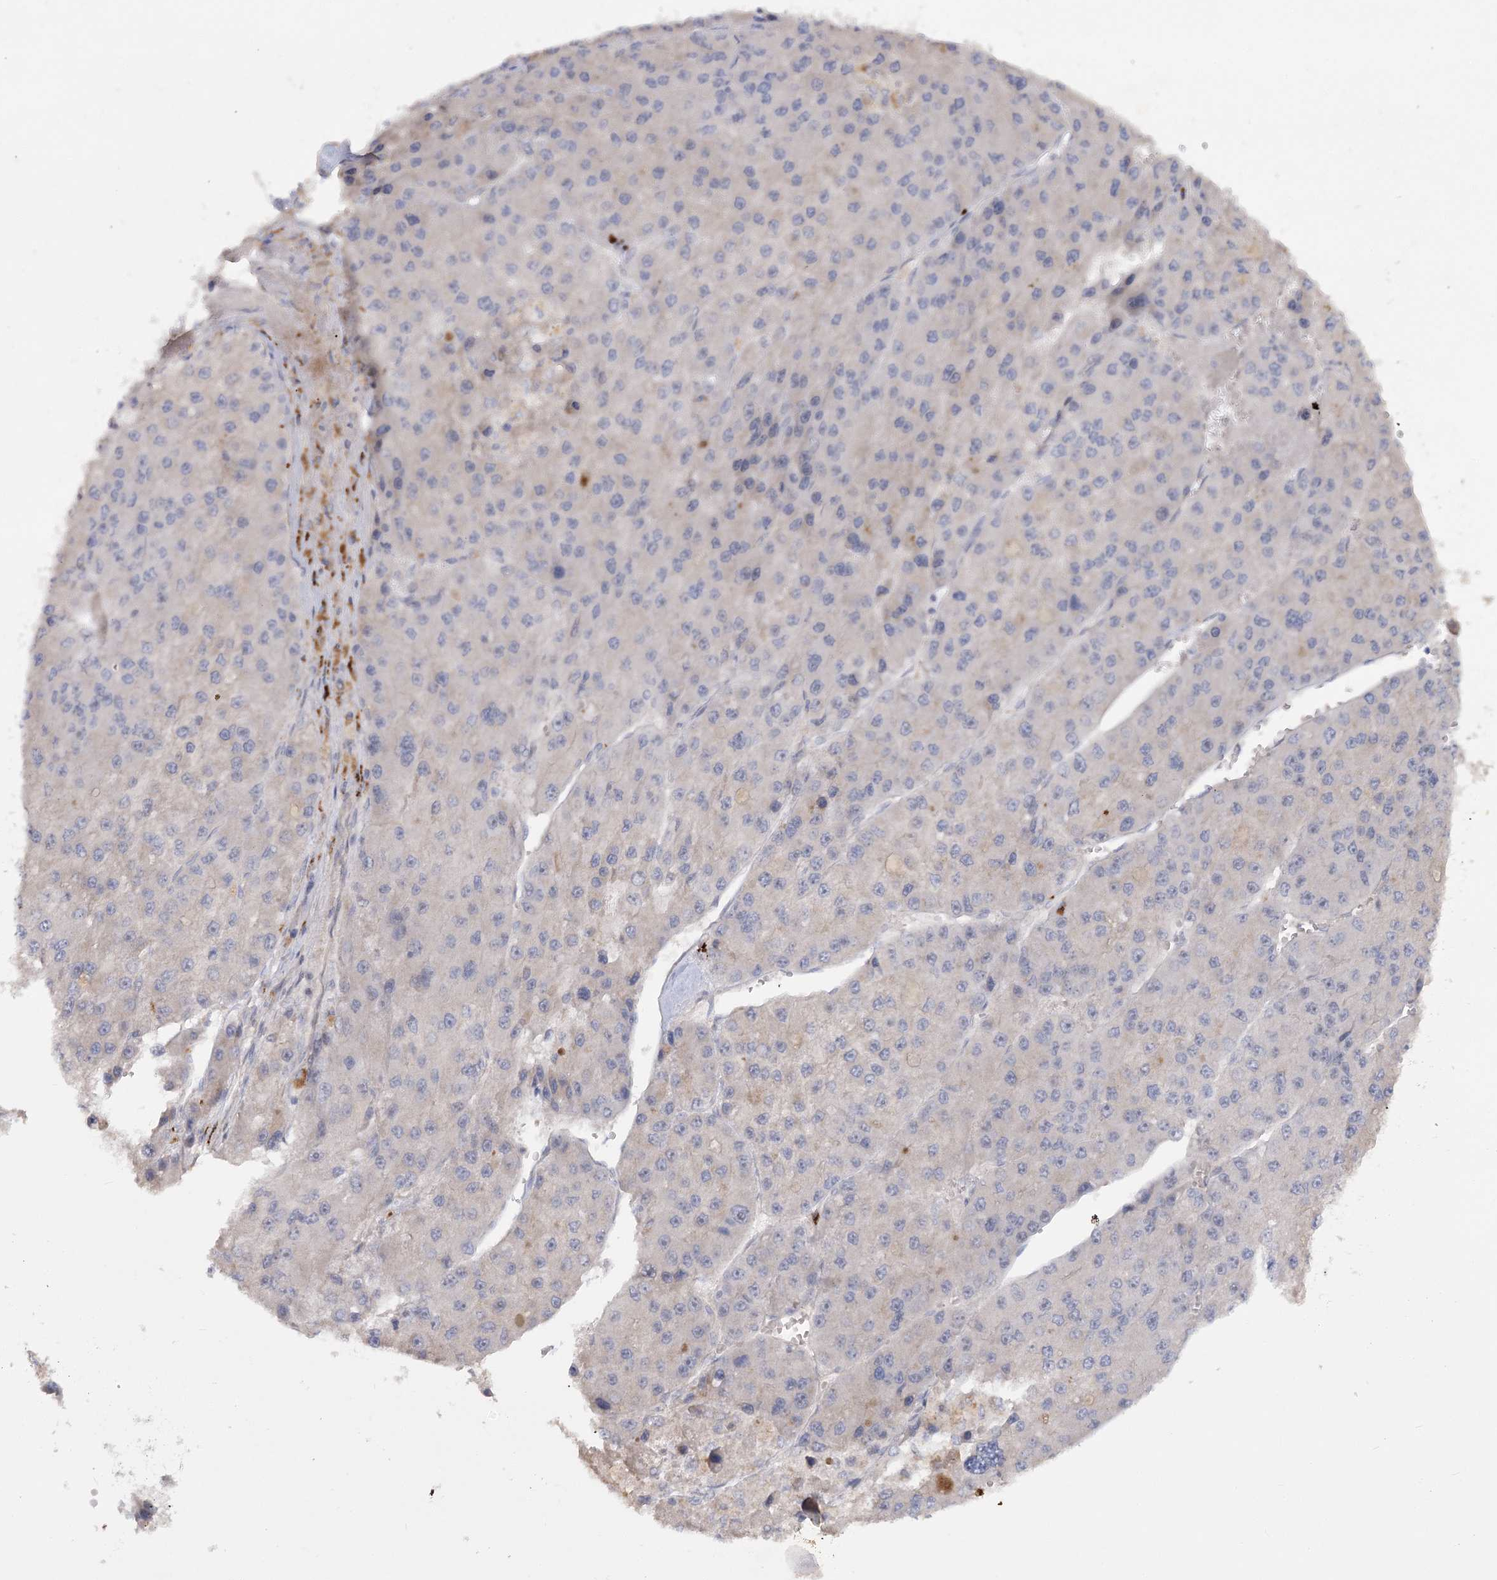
{"staining": {"intensity": "negative", "quantity": "none", "location": "none"}, "tissue": "liver cancer", "cell_type": "Tumor cells", "image_type": "cancer", "snomed": [{"axis": "morphology", "description": "Carcinoma, Hepatocellular, NOS"}, {"axis": "topography", "description": "Liver"}], "caption": "DAB (3,3'-diaminobenzidine) immunohistochemical staining of liver hepatocellular carcinoma displays no significant positivity in tumor cells. The staining was performed using DAB to visualize the protein expression in brown, while the nuclei were stained in blue with hematoxylin (Magnification: 20x).", "gene": "ANGPTL5", "patient": {"sex": "female", "age": 73}}